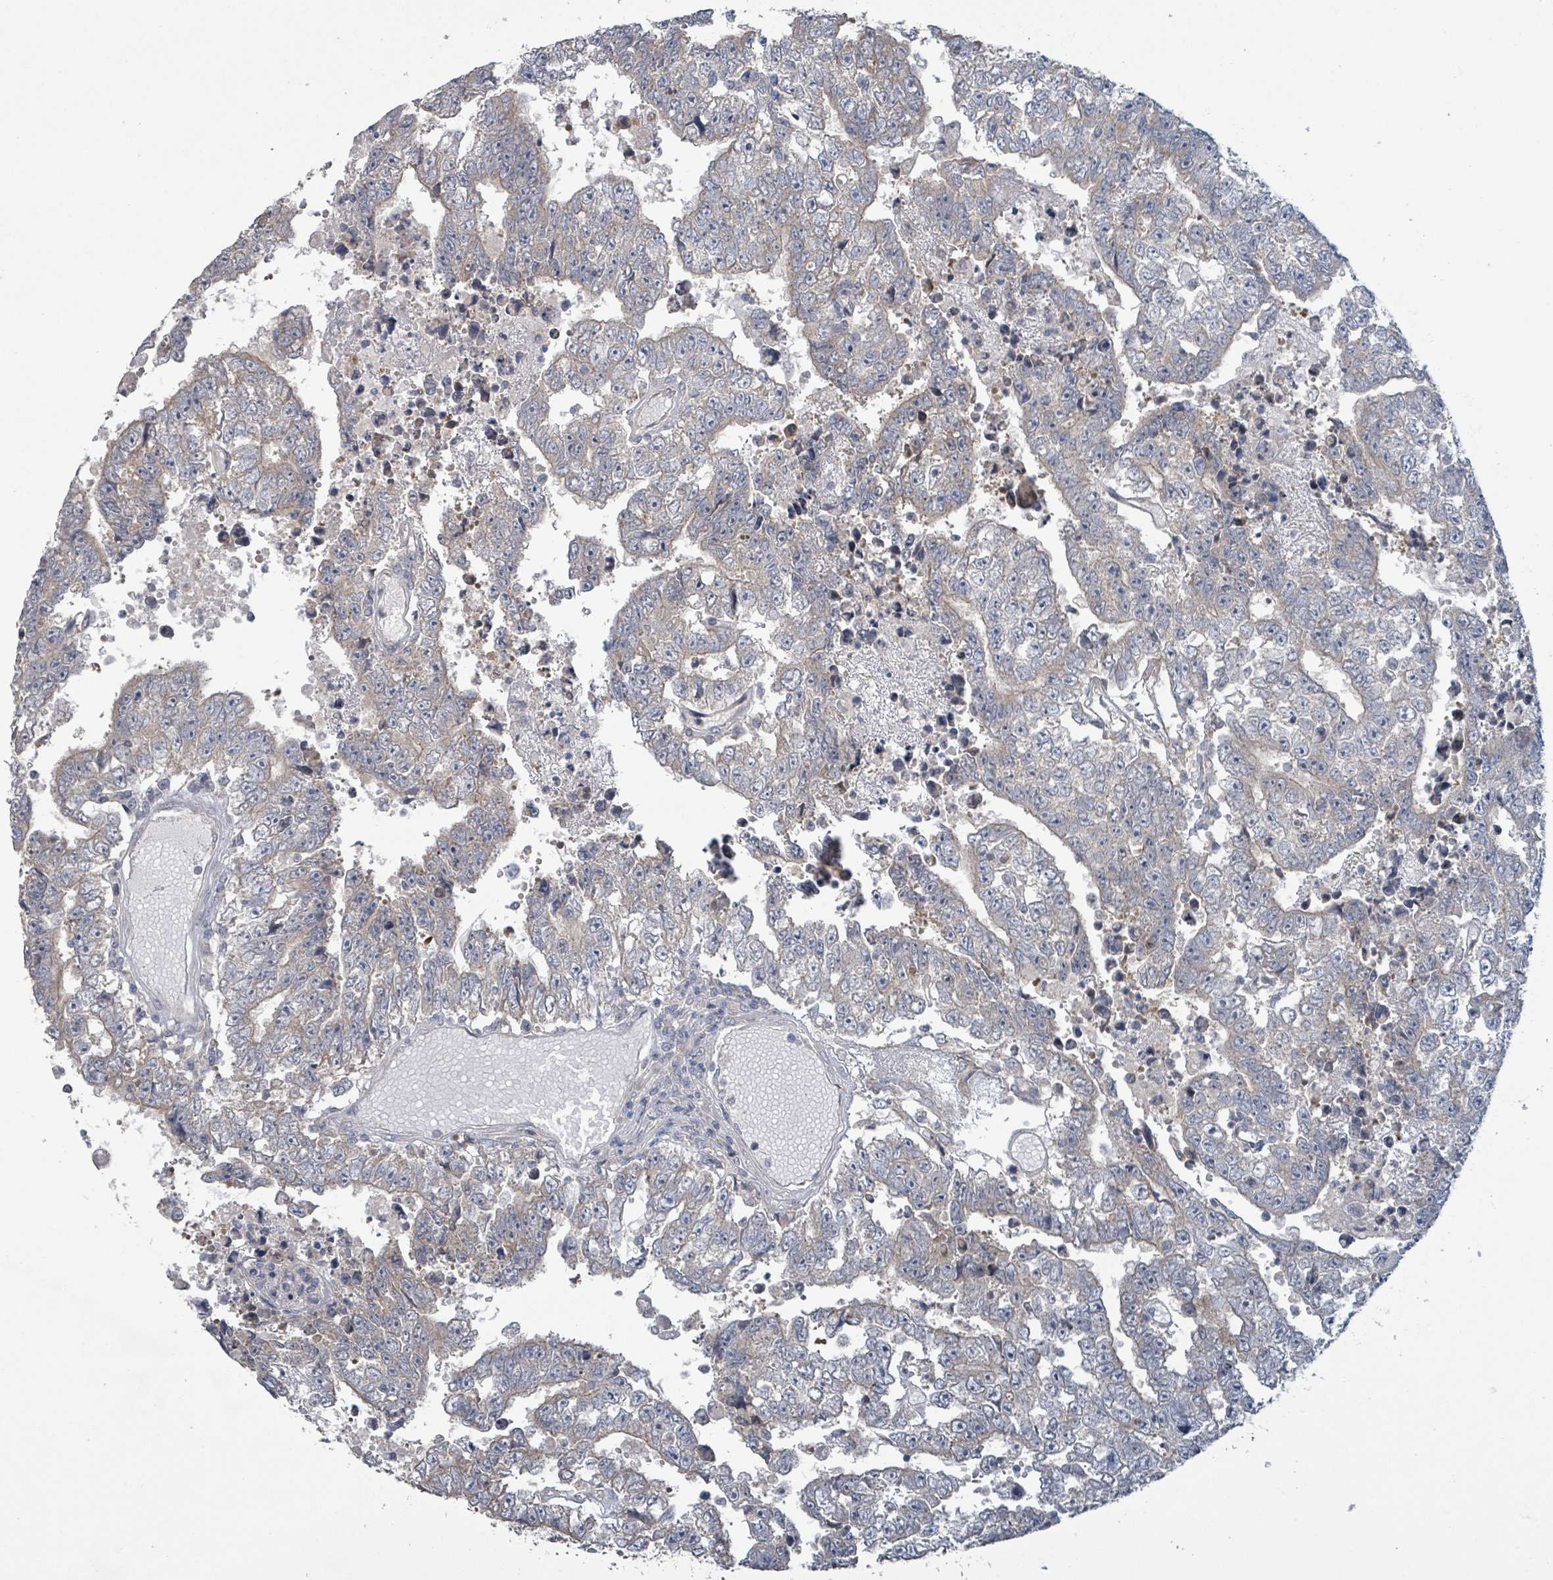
{"staining": {"intensity": "weak", "quantity": "<25%", "location": "cytoplasmic/membranous"}, "tissue": "testis cancer", "cell_type": "Tumor cells", "image_type": "cancer", "snomed": [{"axis": "morphology", "description": "Carcinoma, Embryonal, NOS"}, {"axis": "topography", "description": "Testis"}], "caption": "Tumor cells show no significant protein expression in embryonal carcinoma (testis). (DAB (3,3'-diaminobenzidine) immunohistochemistry visualized using brightfield microscopy, high magnification).", "gene": "RPL32", "patient": {"sex": "male", "age": 25}}